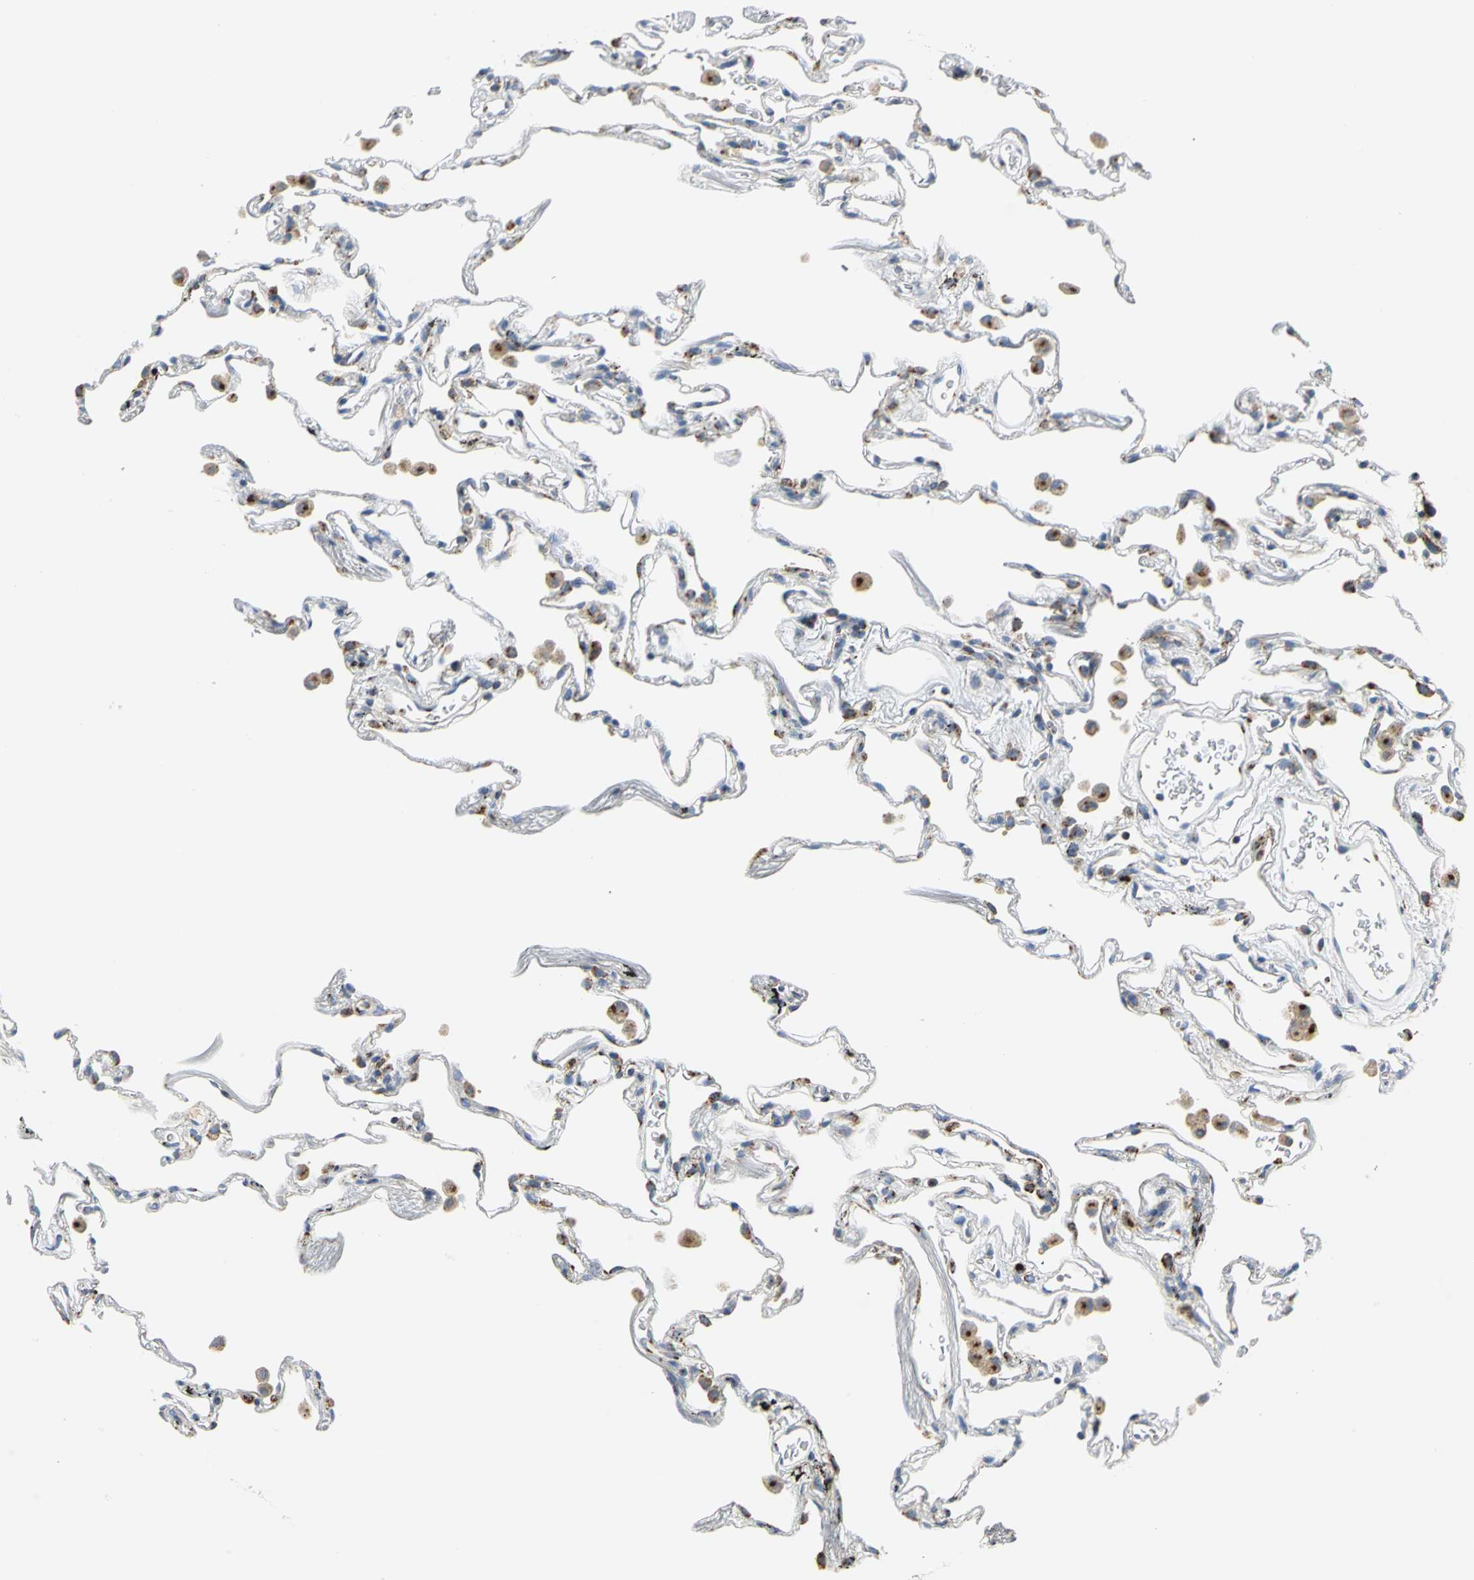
{"staining": {"intensity": "moderate", "quantity": "<25%", "location": "cytoplasmic/membranous"}, "tissue": "lung", "cell_type": "Alveolar cells", "image_type": "normal", "snomed": [{"axis": "morphology", "description": "Normal tissue, NOS"}, {"axis": "morphology", "description": "Inflammation, NOS"}, {"axis": "topography", "description": "Lung"}], "caption": "The photomicrograph demonstrates immunohistochemical staining of normal lung. There is moderate cytoplasmic/membranous staining is seen in approximately <25% of alveolar cells.", "gene": "GPR3", "patient": {"sex": "male", "age": 69}}